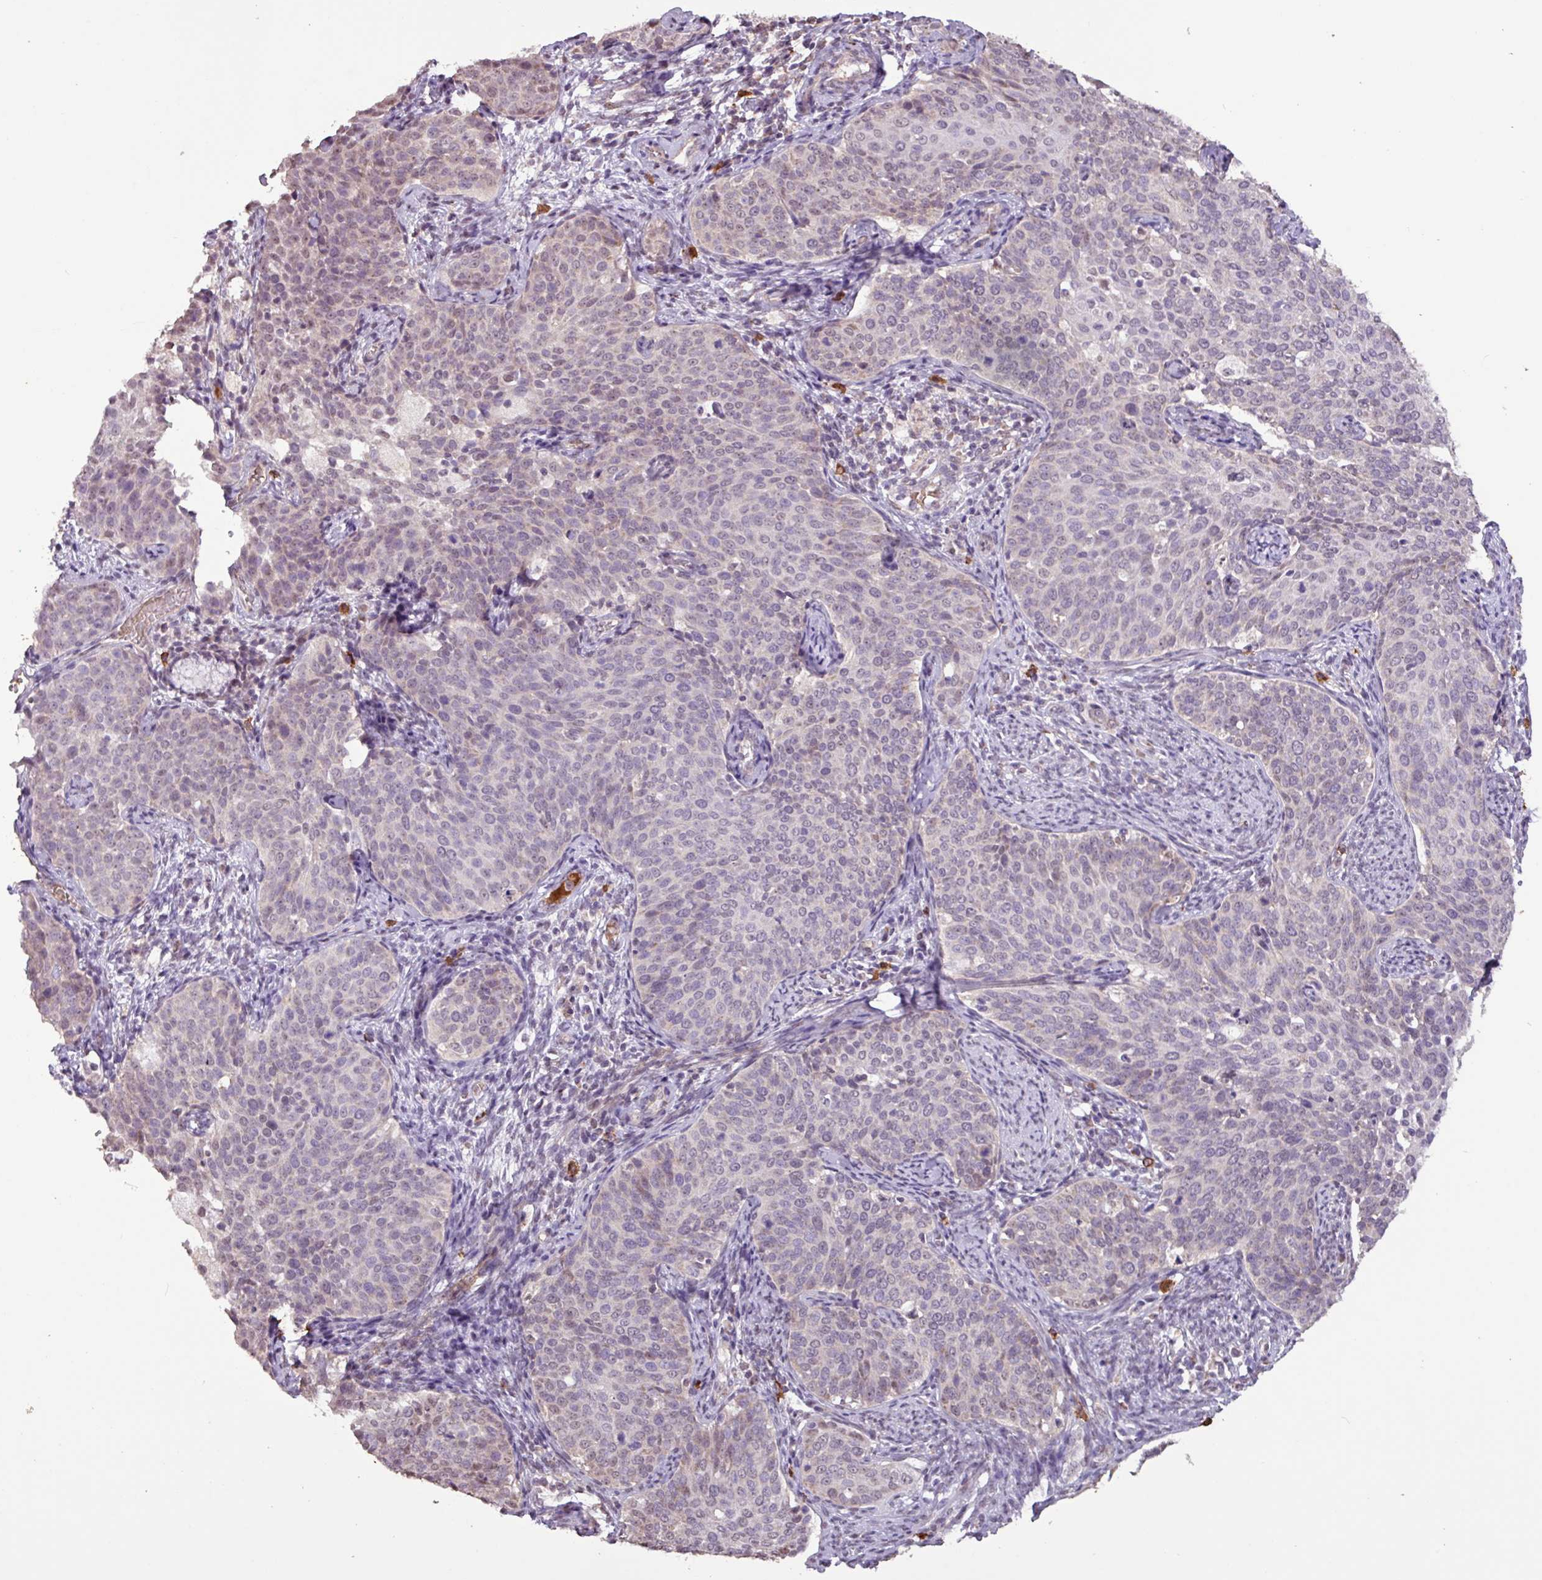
{"staining": {"intensity": "negative", "quantity": "none", "location": "none"}, "tissue": "cervical cancer", "cell_type": "Tumor cells", "image_type": "cancer", "snomed": [{"axis": "morphology", "description": "Squamous cell carcinoma, NOS"}, {"axis": "topography", "description": "Cervix"}], "caption": "High power microscopy image of an immunohistochemistry (IHC) micrograph of cervical cancer (squamous cell carcinoma), revealing no significant positivity in tumor cells.", "gene": "L3MBTL3", "patient": {"sex": "female", "age": 44}}